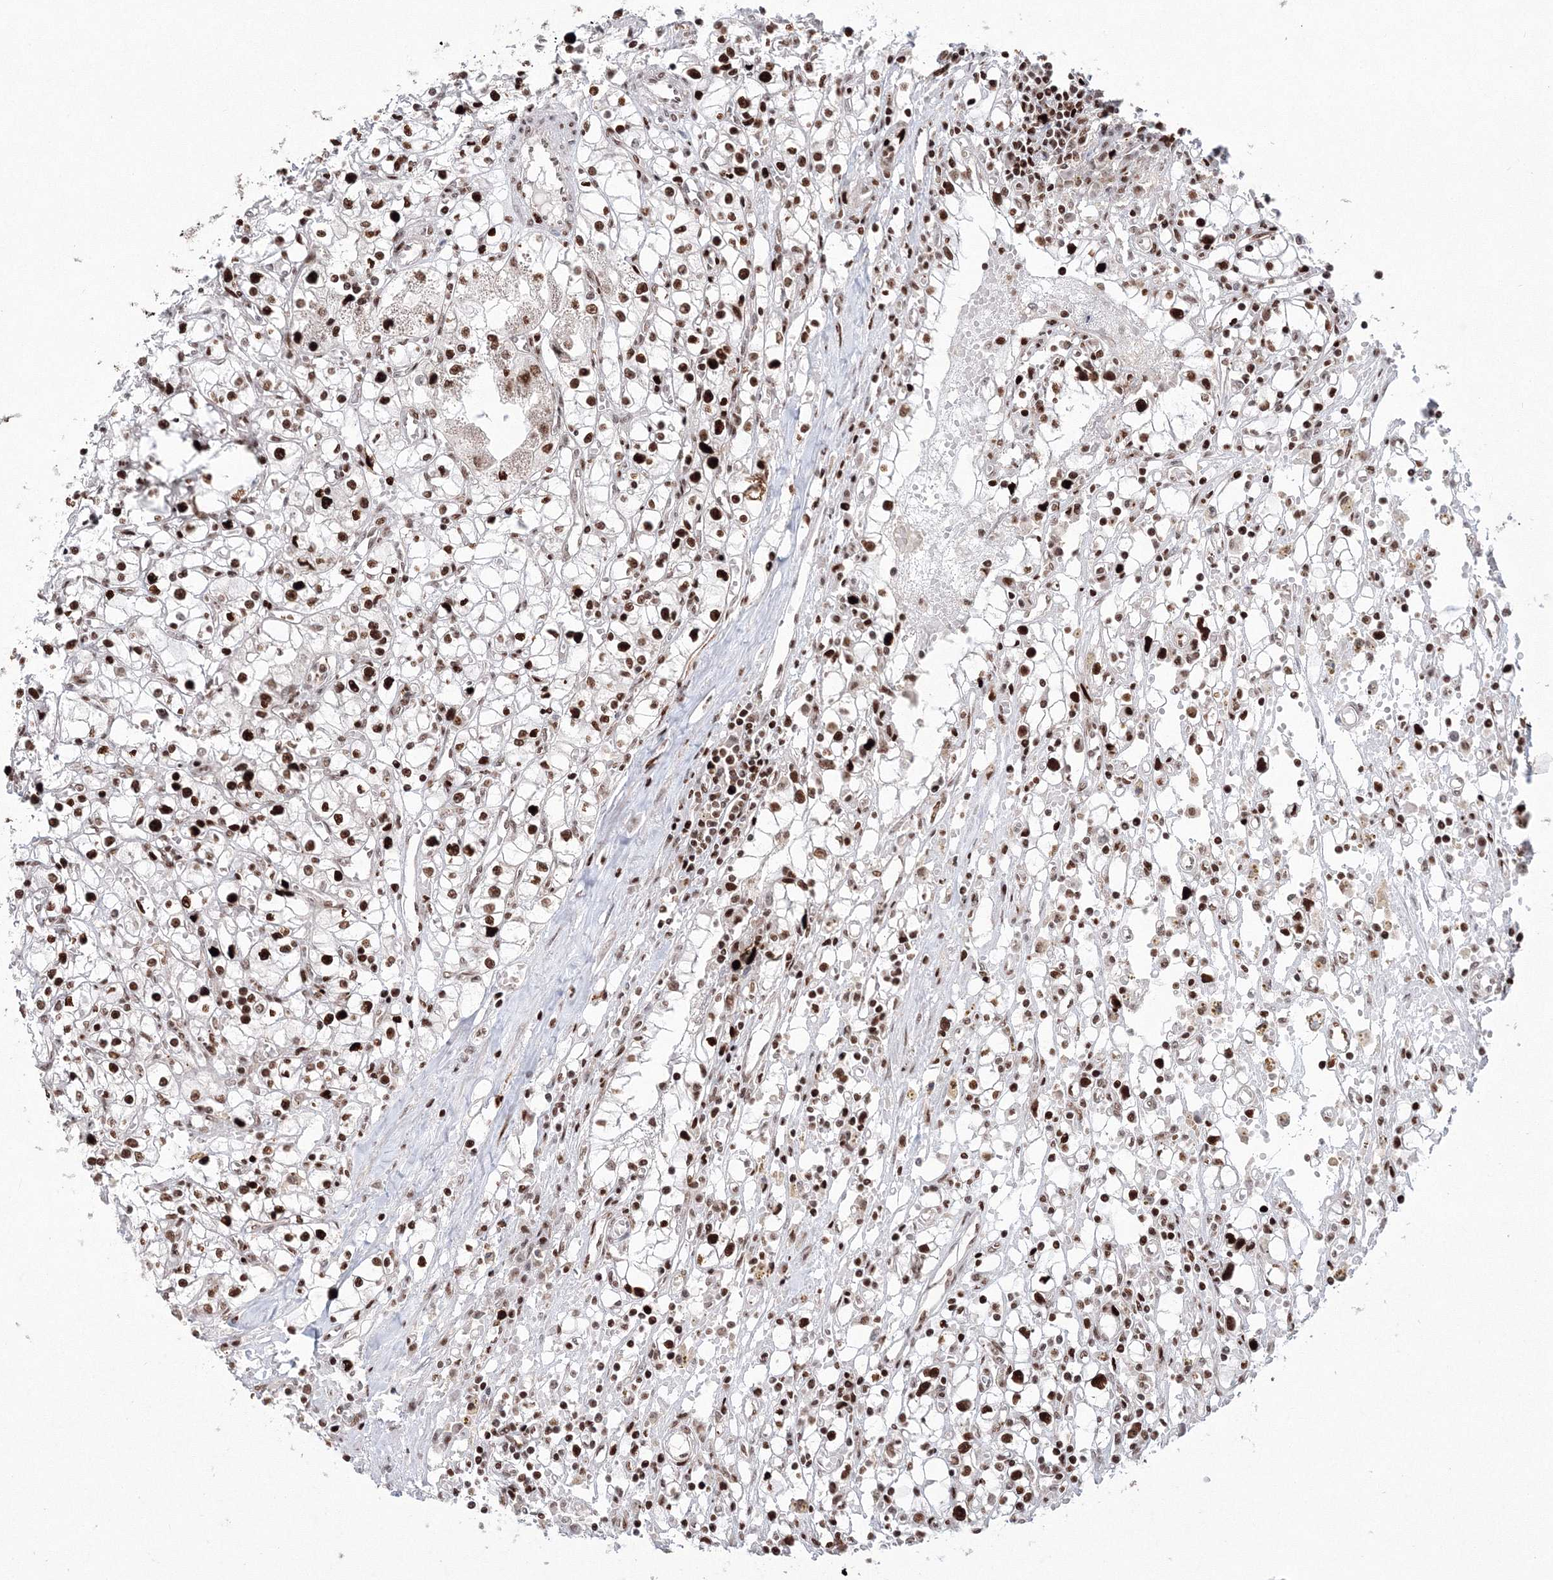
{"staining": {"intensity": "strong", "quantity": ">75%", "location": "nuclear"}, "tissue": "renal cancer", "cell_type": "Tumor cells", "image_type": "cancer", "snomed": [{"axis": "morphology", "description": "Adenocarcinoma, NOS"}, {"axis": "topography", "description": "Kidney"}], "caption": "Adenocarcinoma (renal) stained with a brown dye reveals strong nuclear positive expression in about >75% of tumor cells.", "gene": "LIG1", "patient": {"sex": "male", "age": 56}}